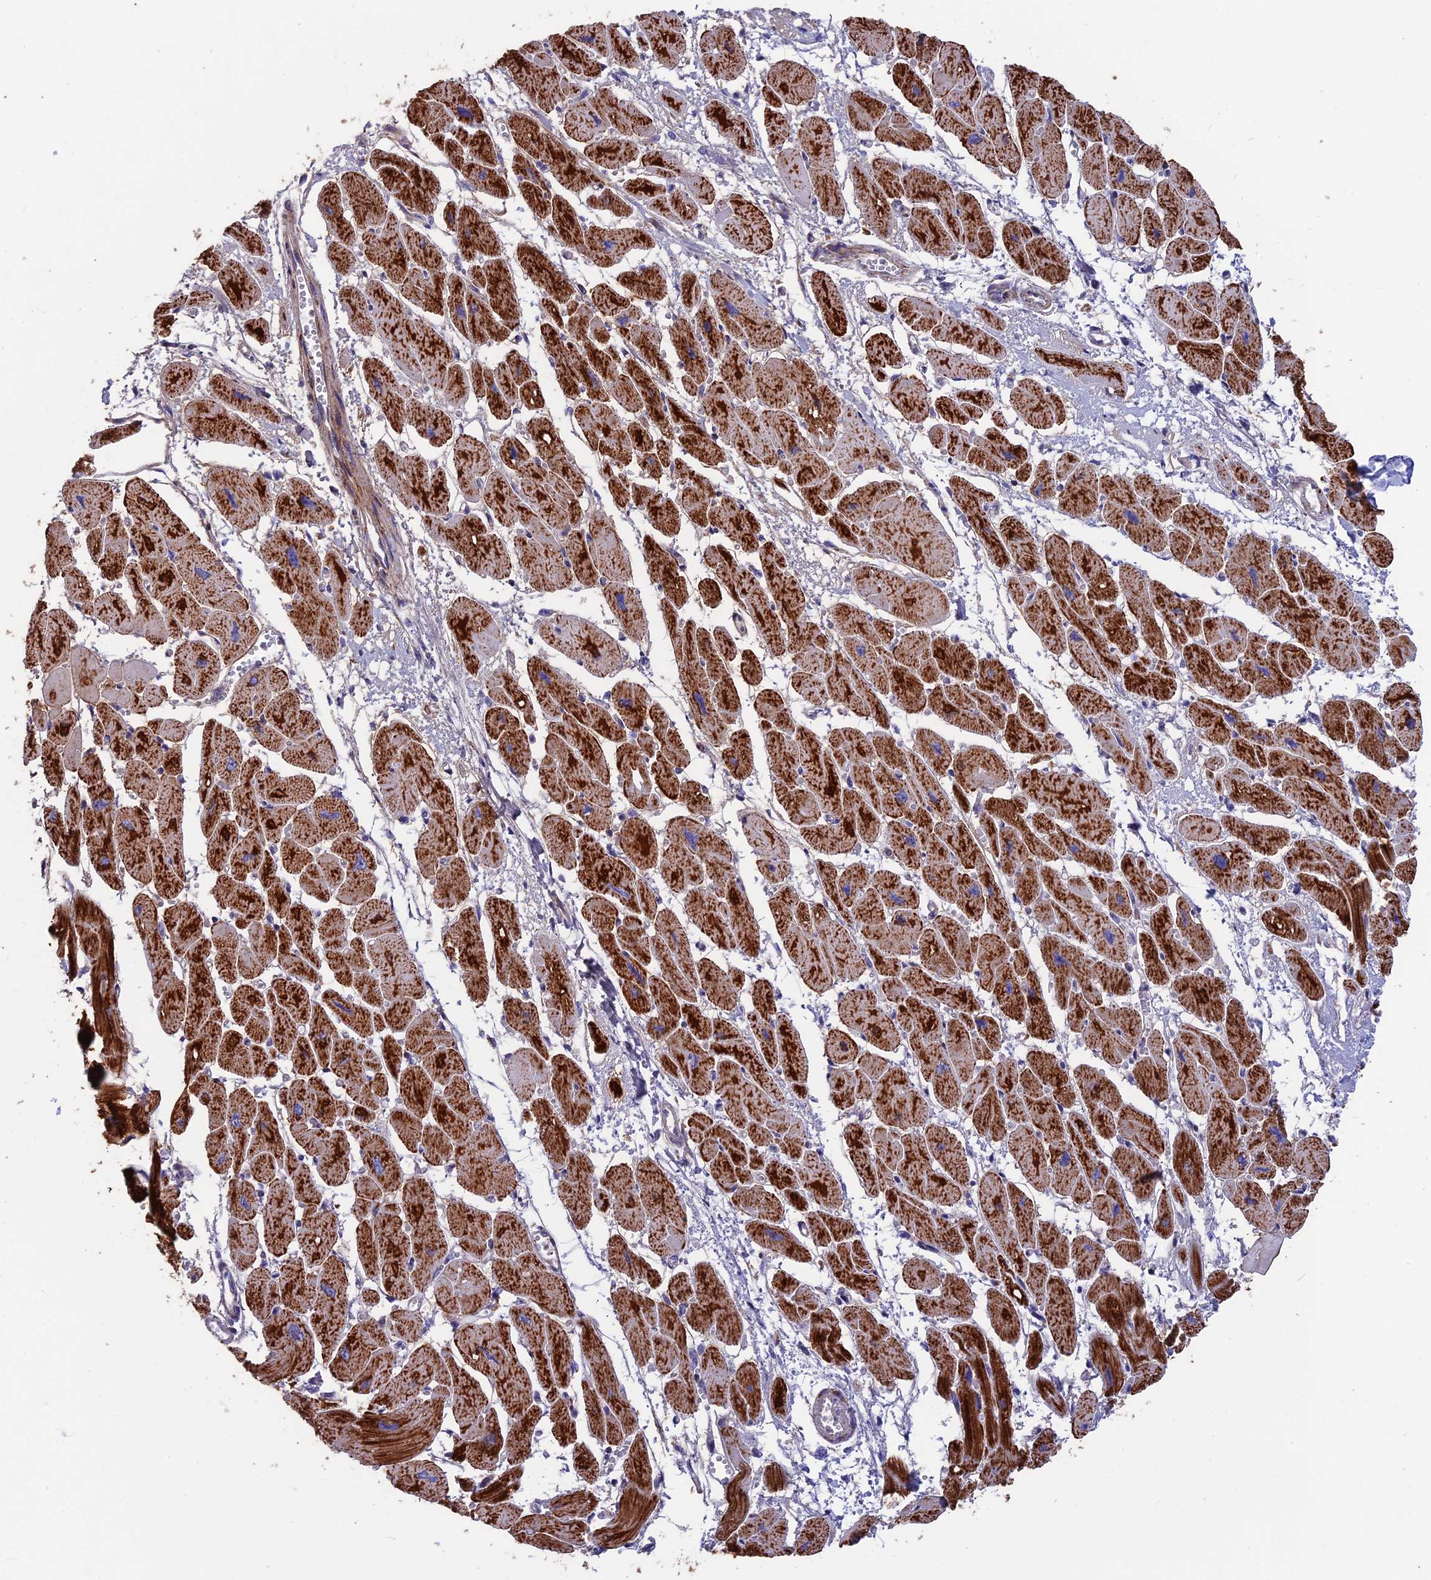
{"staining": {"intensity": "strong", "quantity": ">75%", "location": "cytoplasmic/membranous"}, "tissue": "heart muscle", "cell_type": "Cardiomyocytes", "image_type": "normal", "snomed": [{"axis": "morphology", "description": "Normal tissue, NOS"}, {"axis": "topography", "description": "Heart"}], "caption": "Protein staining by IHC displays strong cytoplasmic/membranous positivity in about >75% of cardiomyocytes in normal heart muscle.", "gene": "CS", "patient": {"sex": "female", "age": 54}}